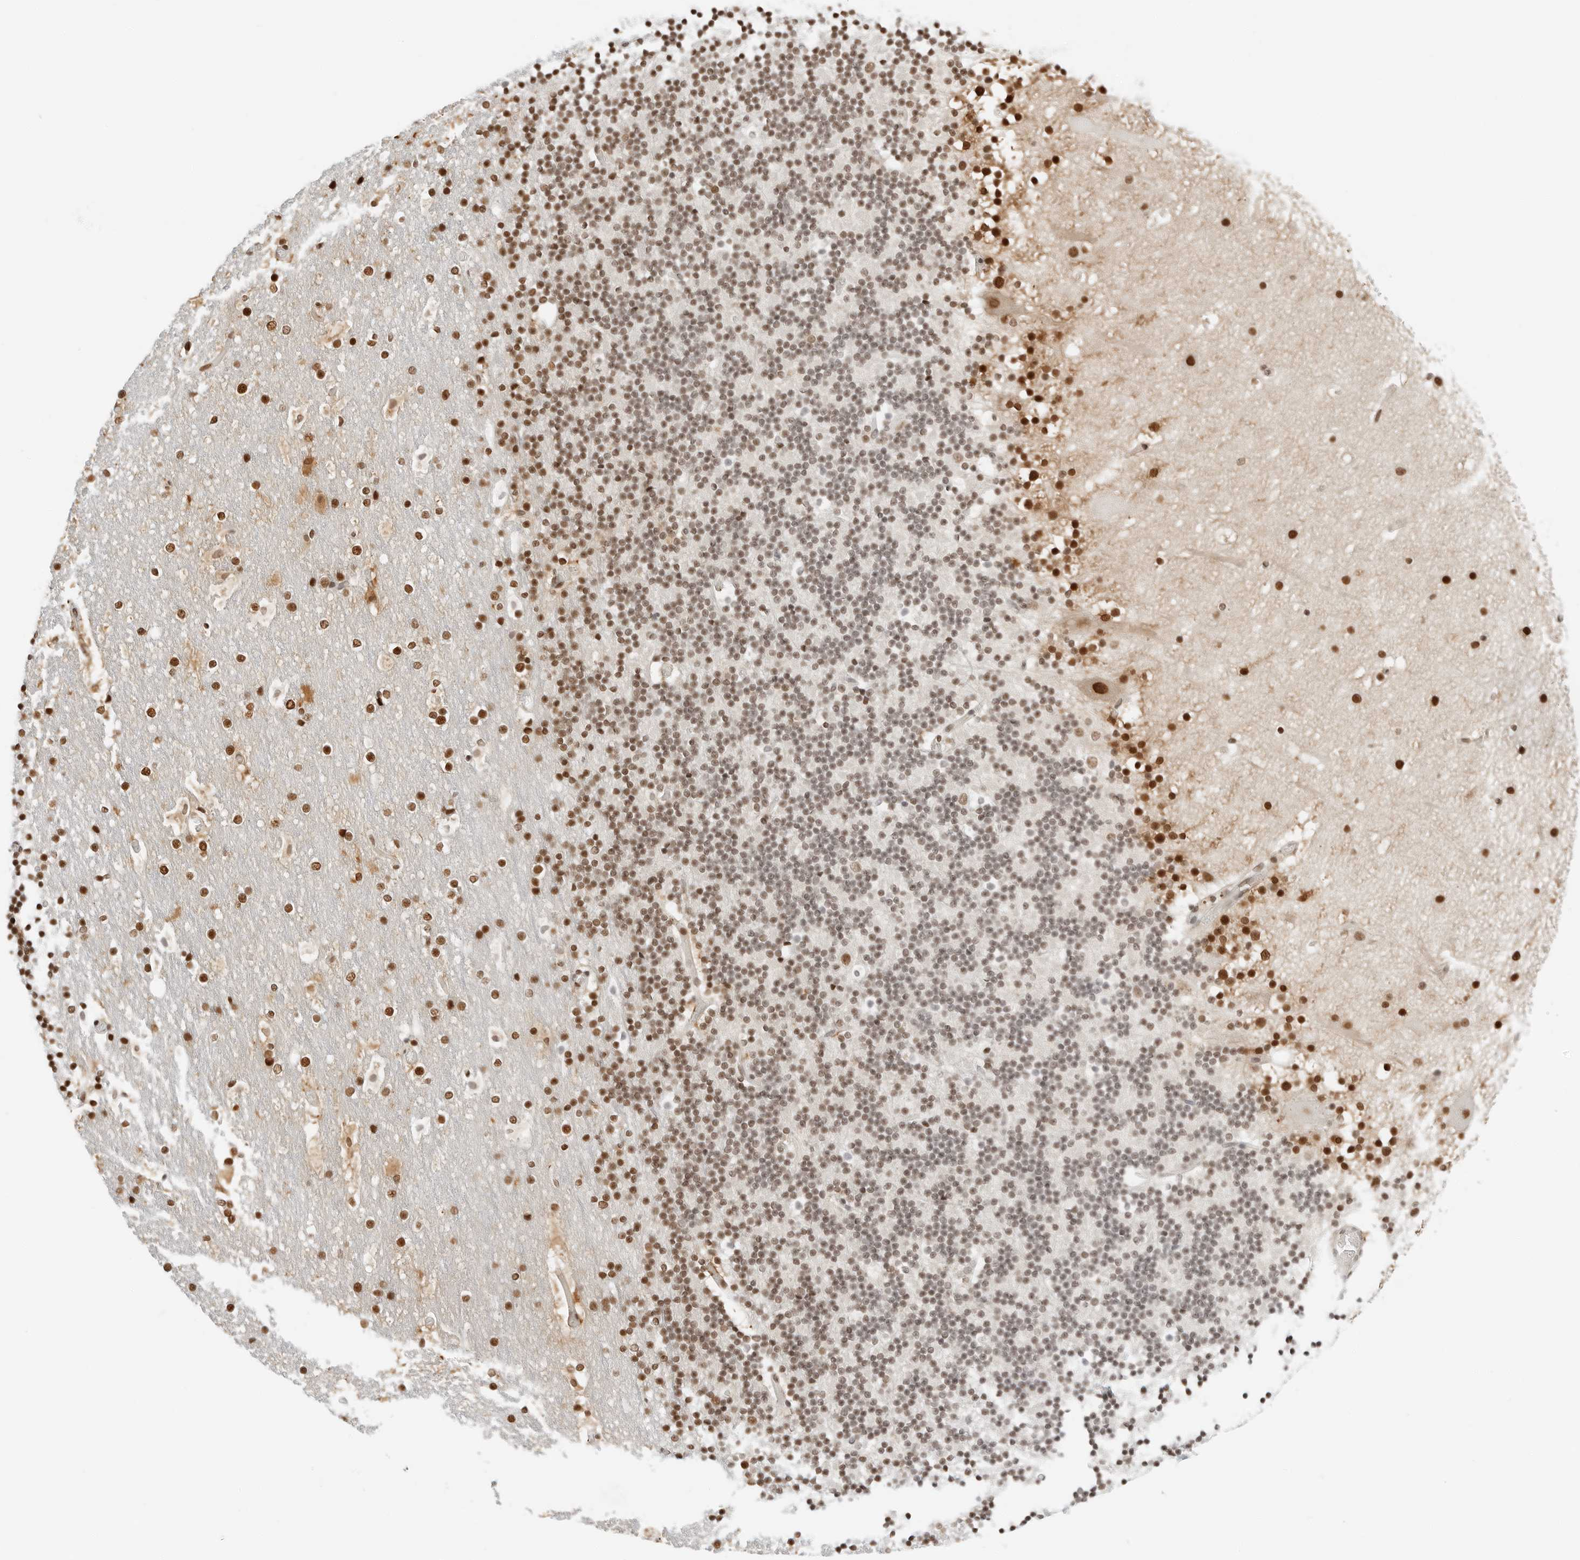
{"staining": {"intensity": "moderate", "quantity": "25%-75%", "location": "nuclear"}, "tissue": "cerebellum", "cell_type": "Cells in granular layer", "image_type": "normal", "snomed": [{"axis": "morphology", "description": "Normal tissue, NOS"}, {"axis": "topography", "description": "Cerebellum"}], "caption": "A high-resolution image shows IHC staining of benign cerebellum, which displays moderate nuclear staining in about 25%-75% of cells in granular layer. (brown staining indicates protein expression, while blue staining denotes nuclei).", "gene": "CRTC2", "patient": {"sex": "male", "age": 57}}